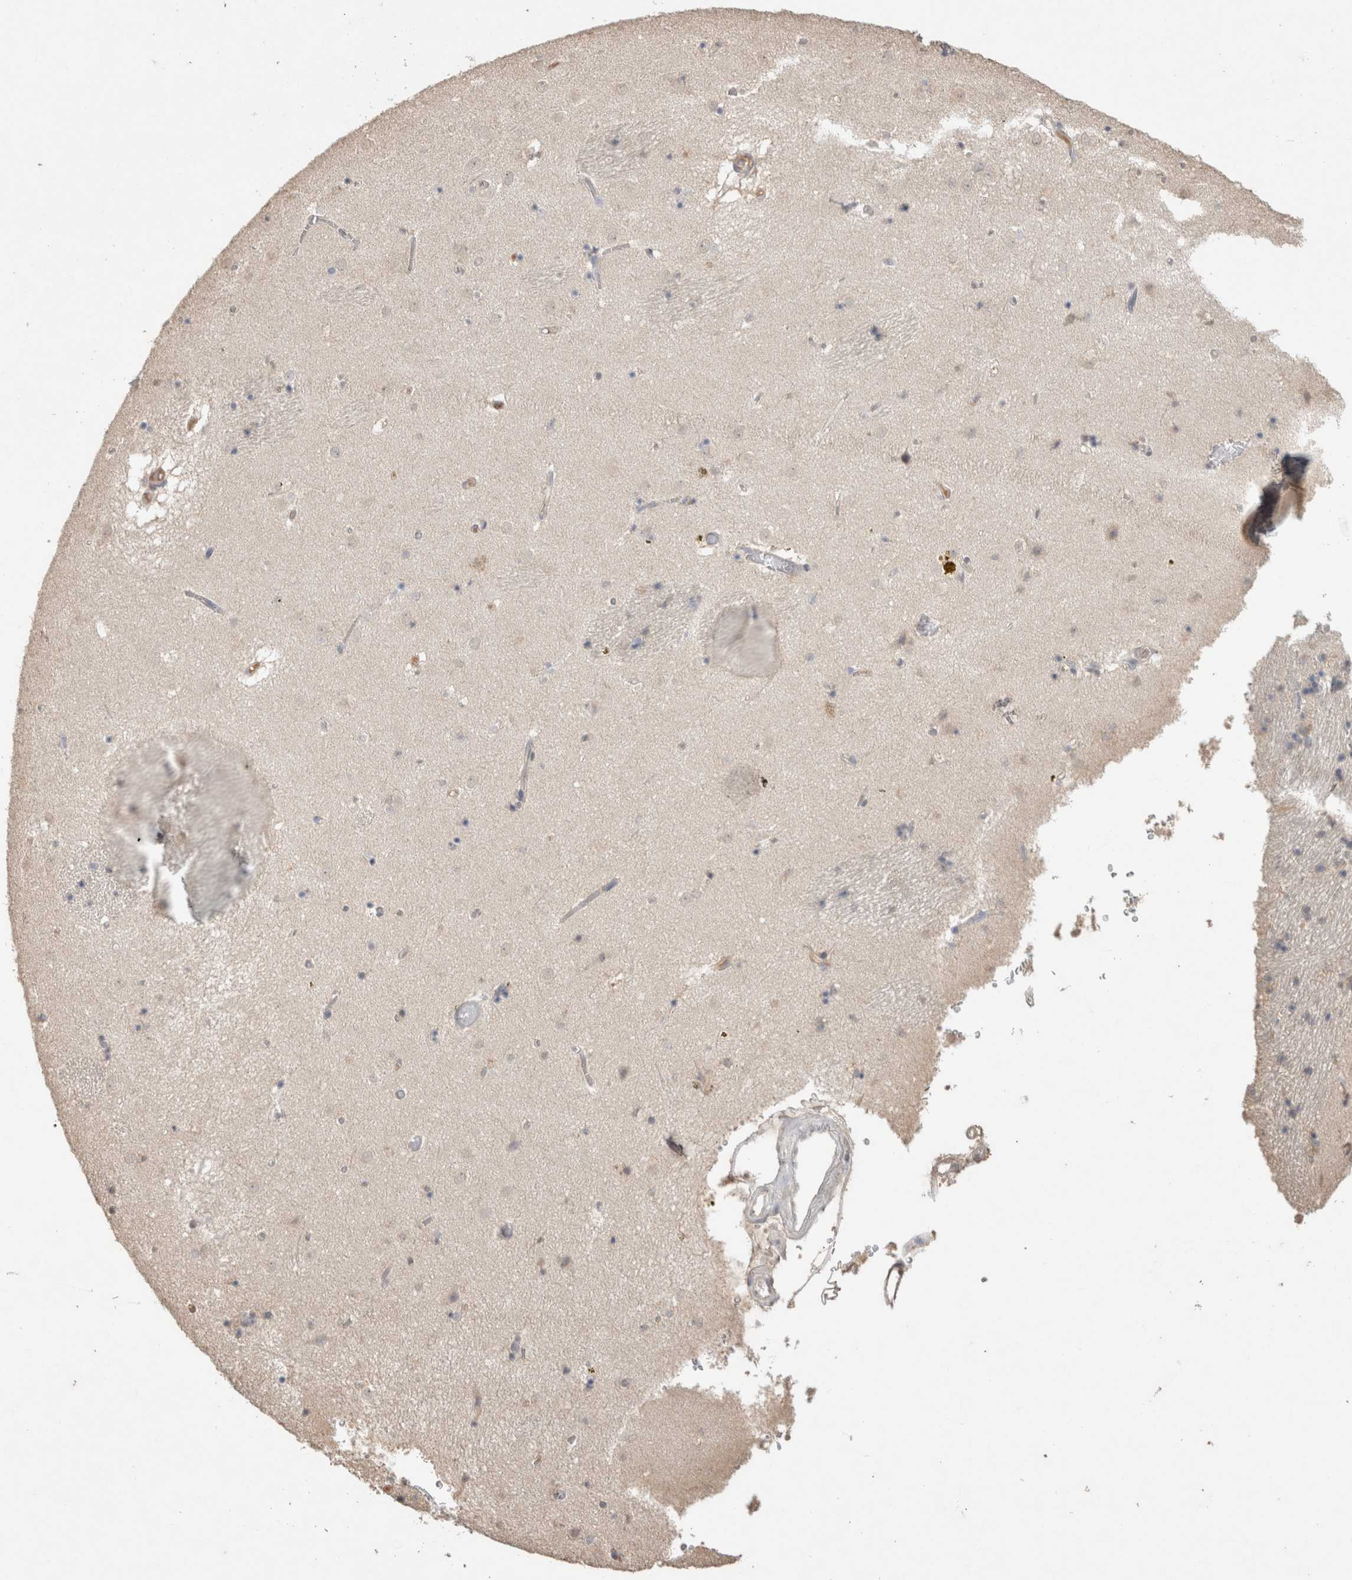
{"staining": {"intensity": "negative", "quantity": "none", "location": "none"}, "tissue": "caudate", "cell_type": "Glial cells", "image_type": "normal", "snomed": [{"axis": "morphology", "description": "Normal tissue, NOS"}, {"axis": "topography", "description": "Lateral ventricle wall"}], "caption": "Caudate stained for a protein using IHC displays no staining glial cells.", "gene": "NAALADL2", "patient": {"sex": "male", "age": 70}}